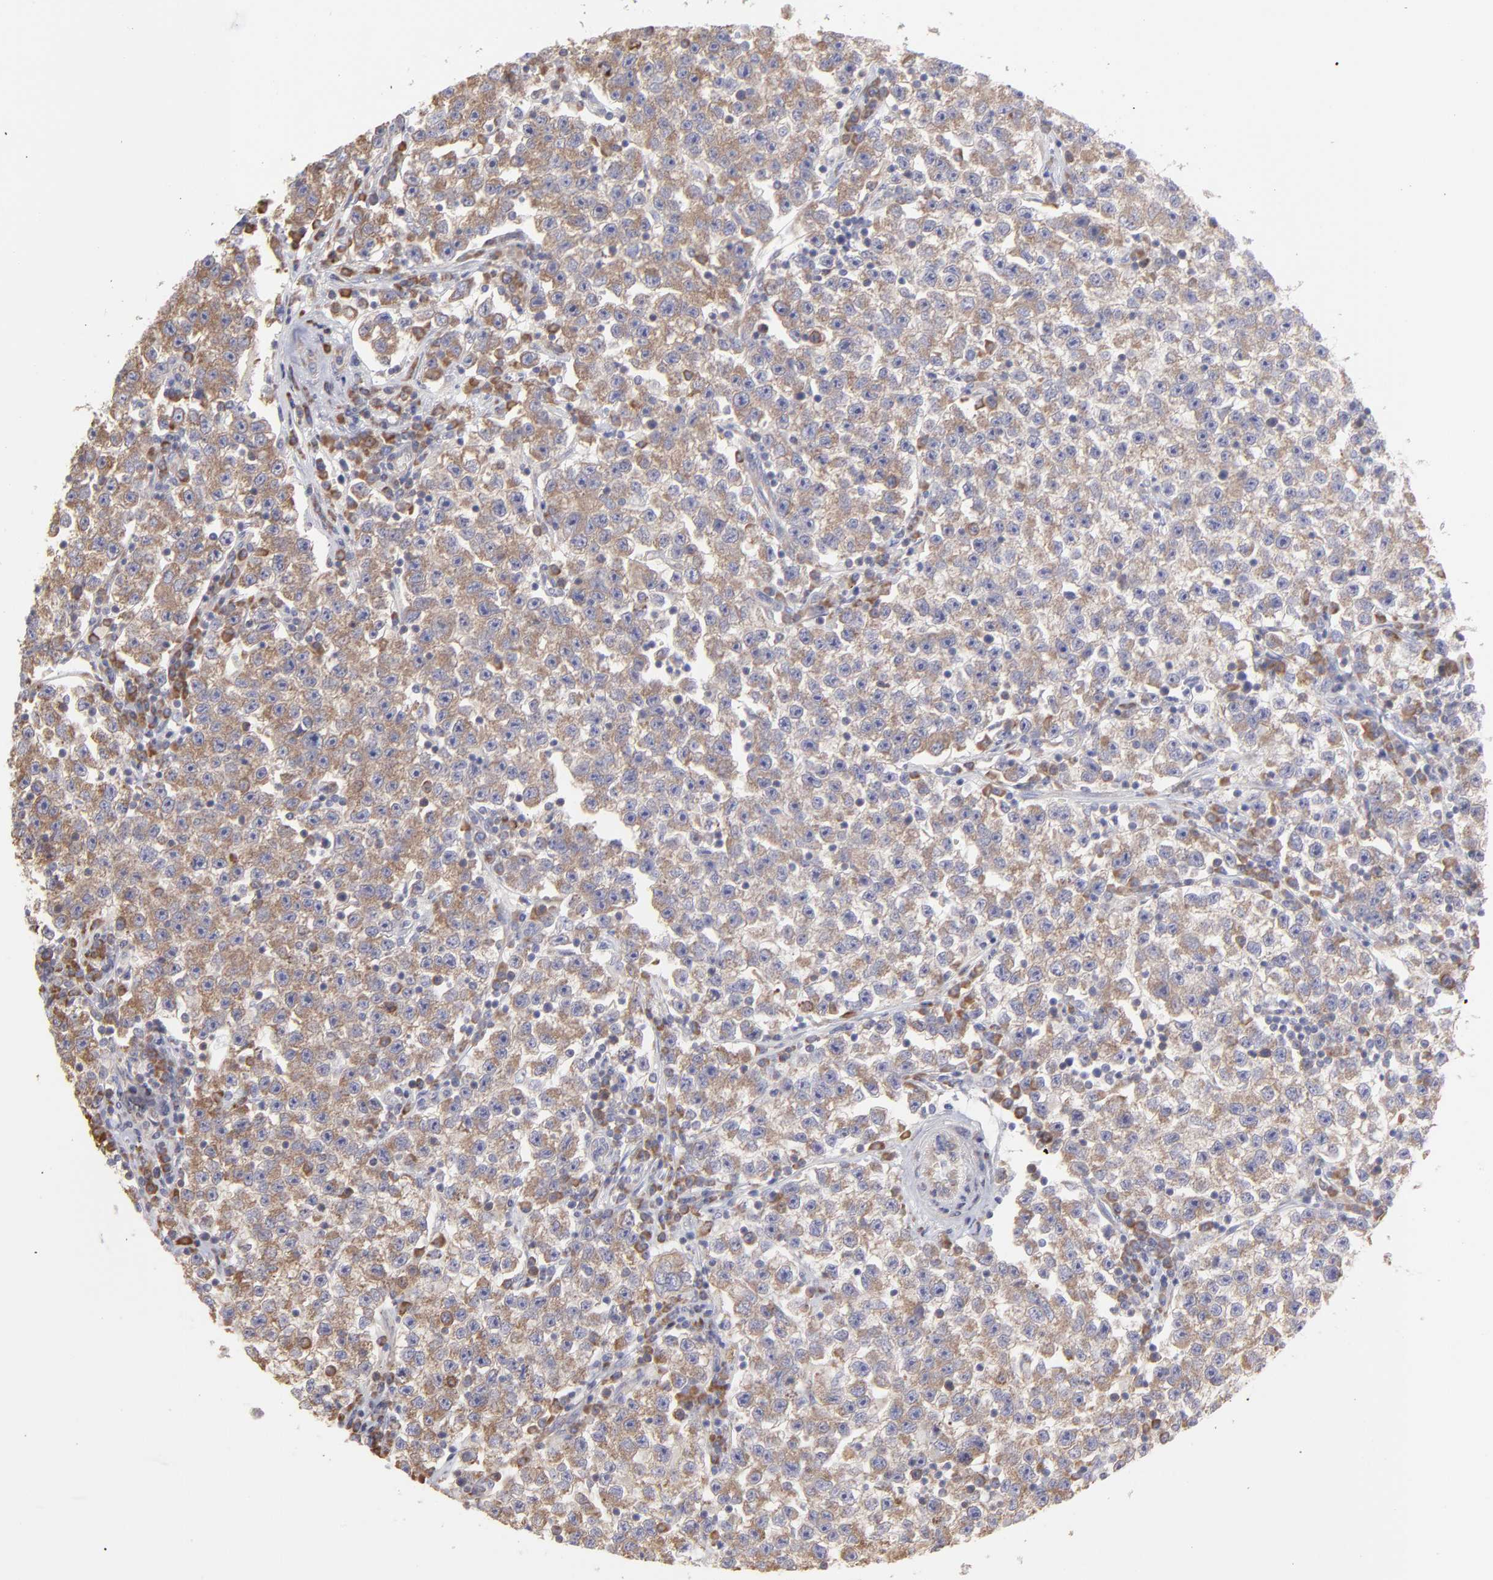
{"staining": {"intensity": "weak", "quantity": ">75%", "location": "cytoplasmic/membranous"}, "tissue": "testis cancer", "cell_type": "Tumor cells", "image_type": "cancer", "snomed": [{"axis": "morphology", "description": "Seminoma, NOS"}, {"axis": "topography", "description": "Testis"}], "caption": "A low amount of weak cytoplasmic/membranous expression is identified in about >75% of tumor cells in testis seminoma tissue. (Stains: DAB (3,3'-diaminobenzidine) in brown, nuclei in blue, Microscopy: brightfield microscopy at high magnification).", "gene": "RPLP0", "patient": {"sex": "male", "age": 22}}